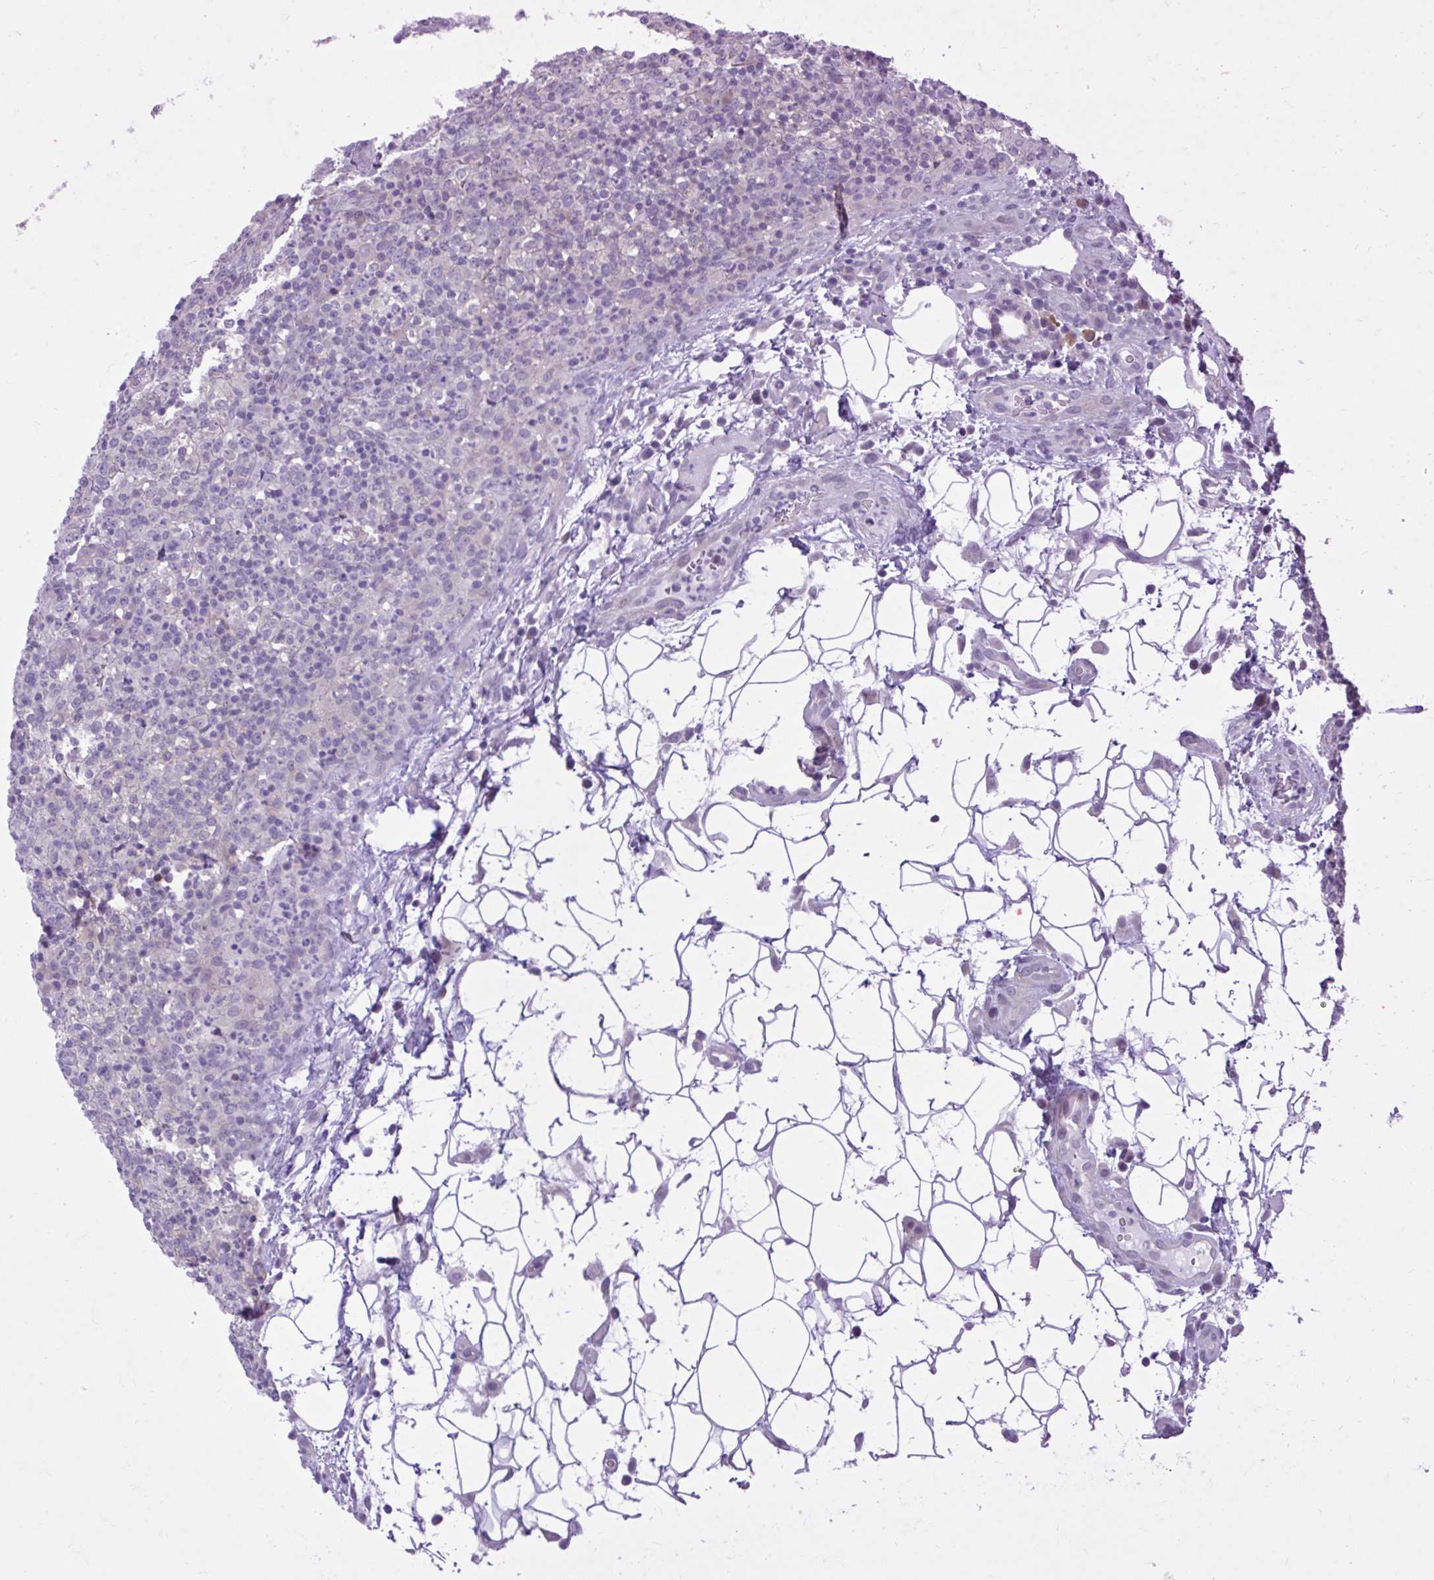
{"staining": {"intensity": "negative", "quantity": "none", "location": "none"}, "tissue": "lymphoma", "cell_type": "Tumor cells", "image_type": "cancer", "snomed": [{"axis": "morphology", "description": "Malignant lymphoma, non-Hodgkin's type, High grade"}, {"axis": "topography", "description": "Lymph node"}], "caption": "Human high-grade malignant lymphoma, non-Hodgkin's type stained for a protein using immunohistochemistry demonstrates no staining in tumor cells.", "gene": "FAM153A", "patient": {"sex": "male", "age": 54}}